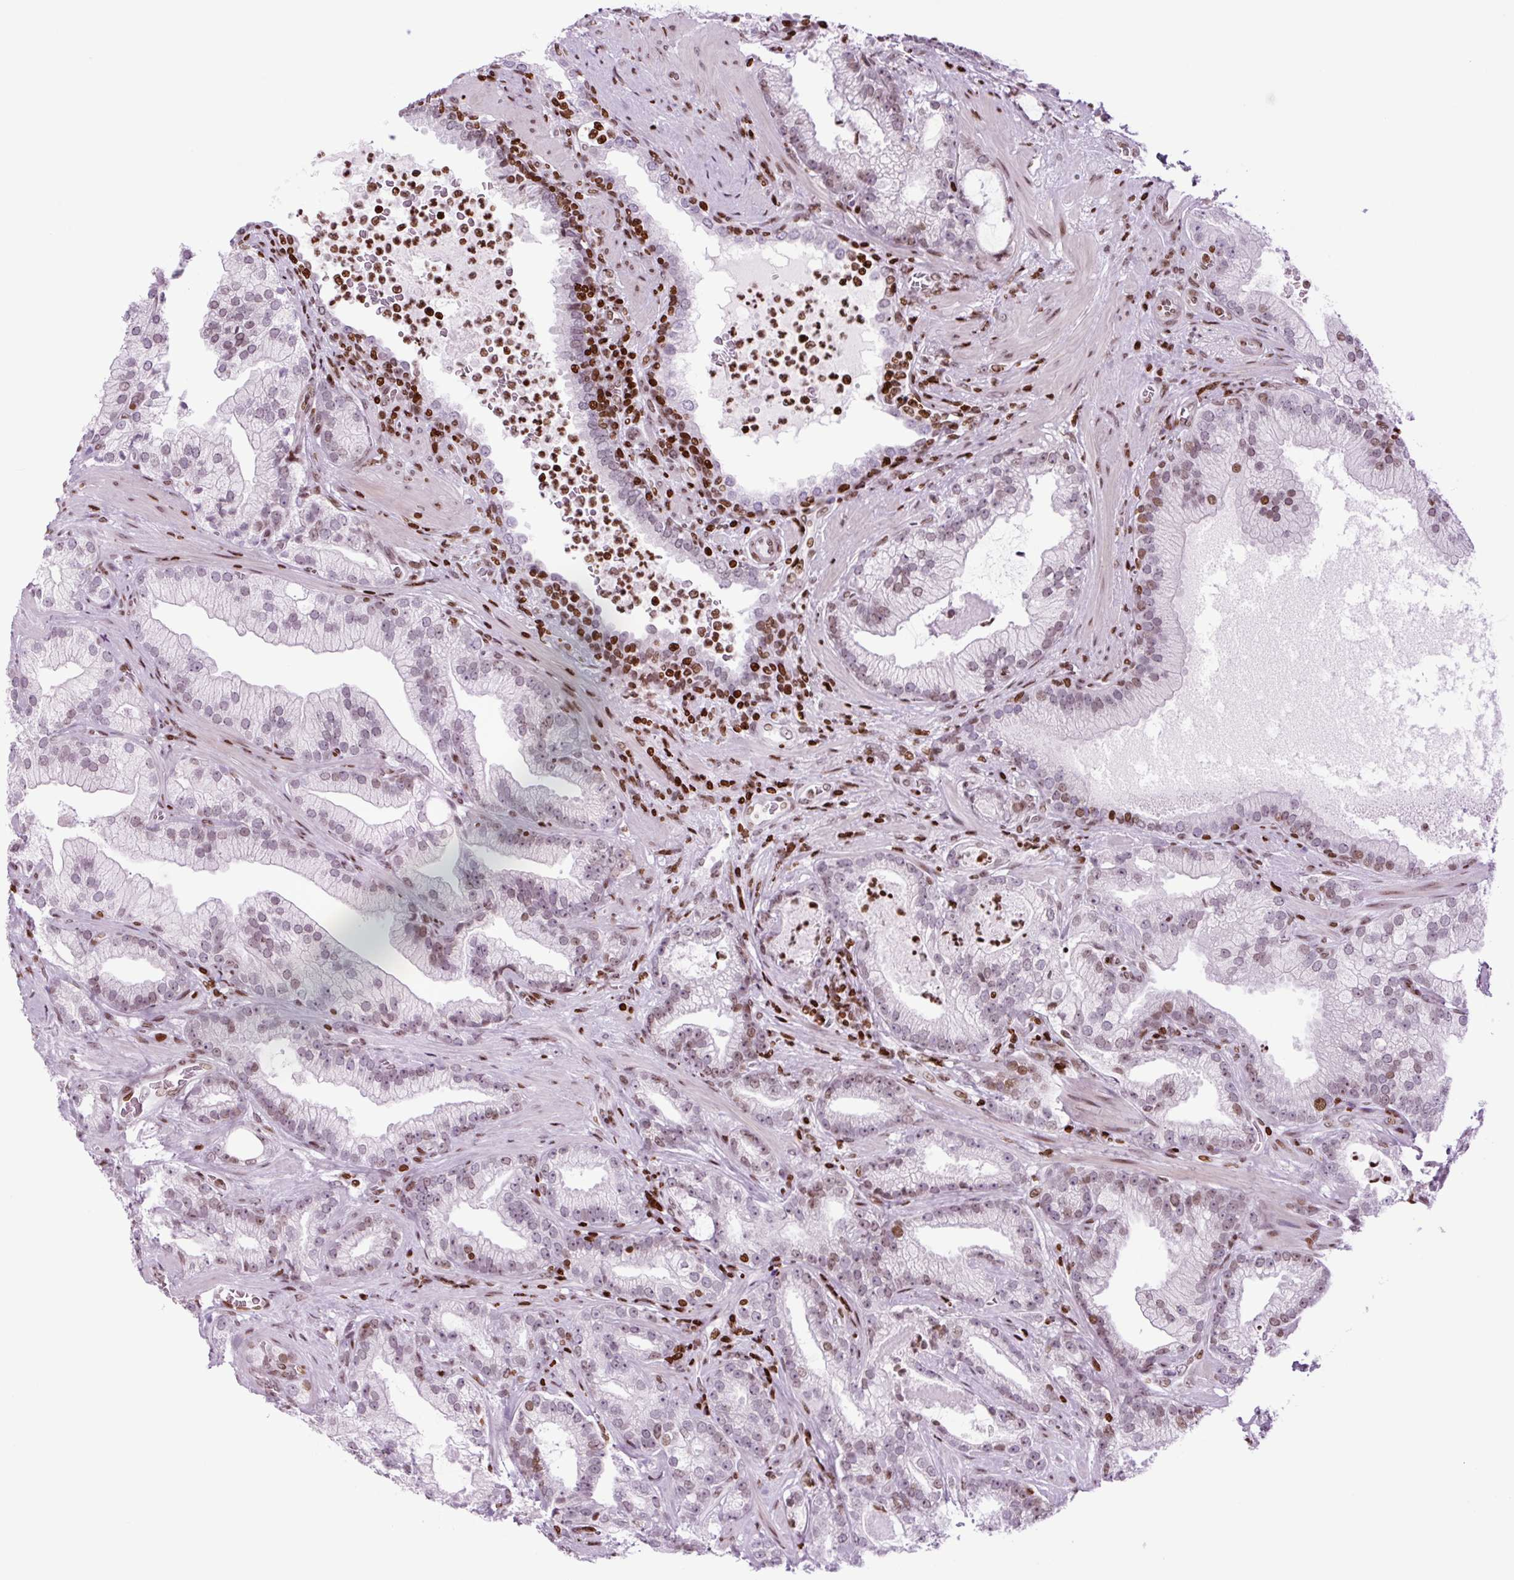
{"staining": {"intensity": "moderate", "quantity": "<25%", "location": "nuclear"}, "tissue": "prostate cancer", "cell_type": "Tumor cells", "image_type": "cancer", "snomed": [{"axis": "morphology", "description": "Adenocarcinoma, High grade"}, {"axis": "topography", "description": "Prostate"}], "caption": "Prostate high-grade adenocarcinoma tissue reveals moderate nuclear expression in about <25% of tumor cells", "gene": "H1-3", "patient": {"sex": "male", "age": 68}}